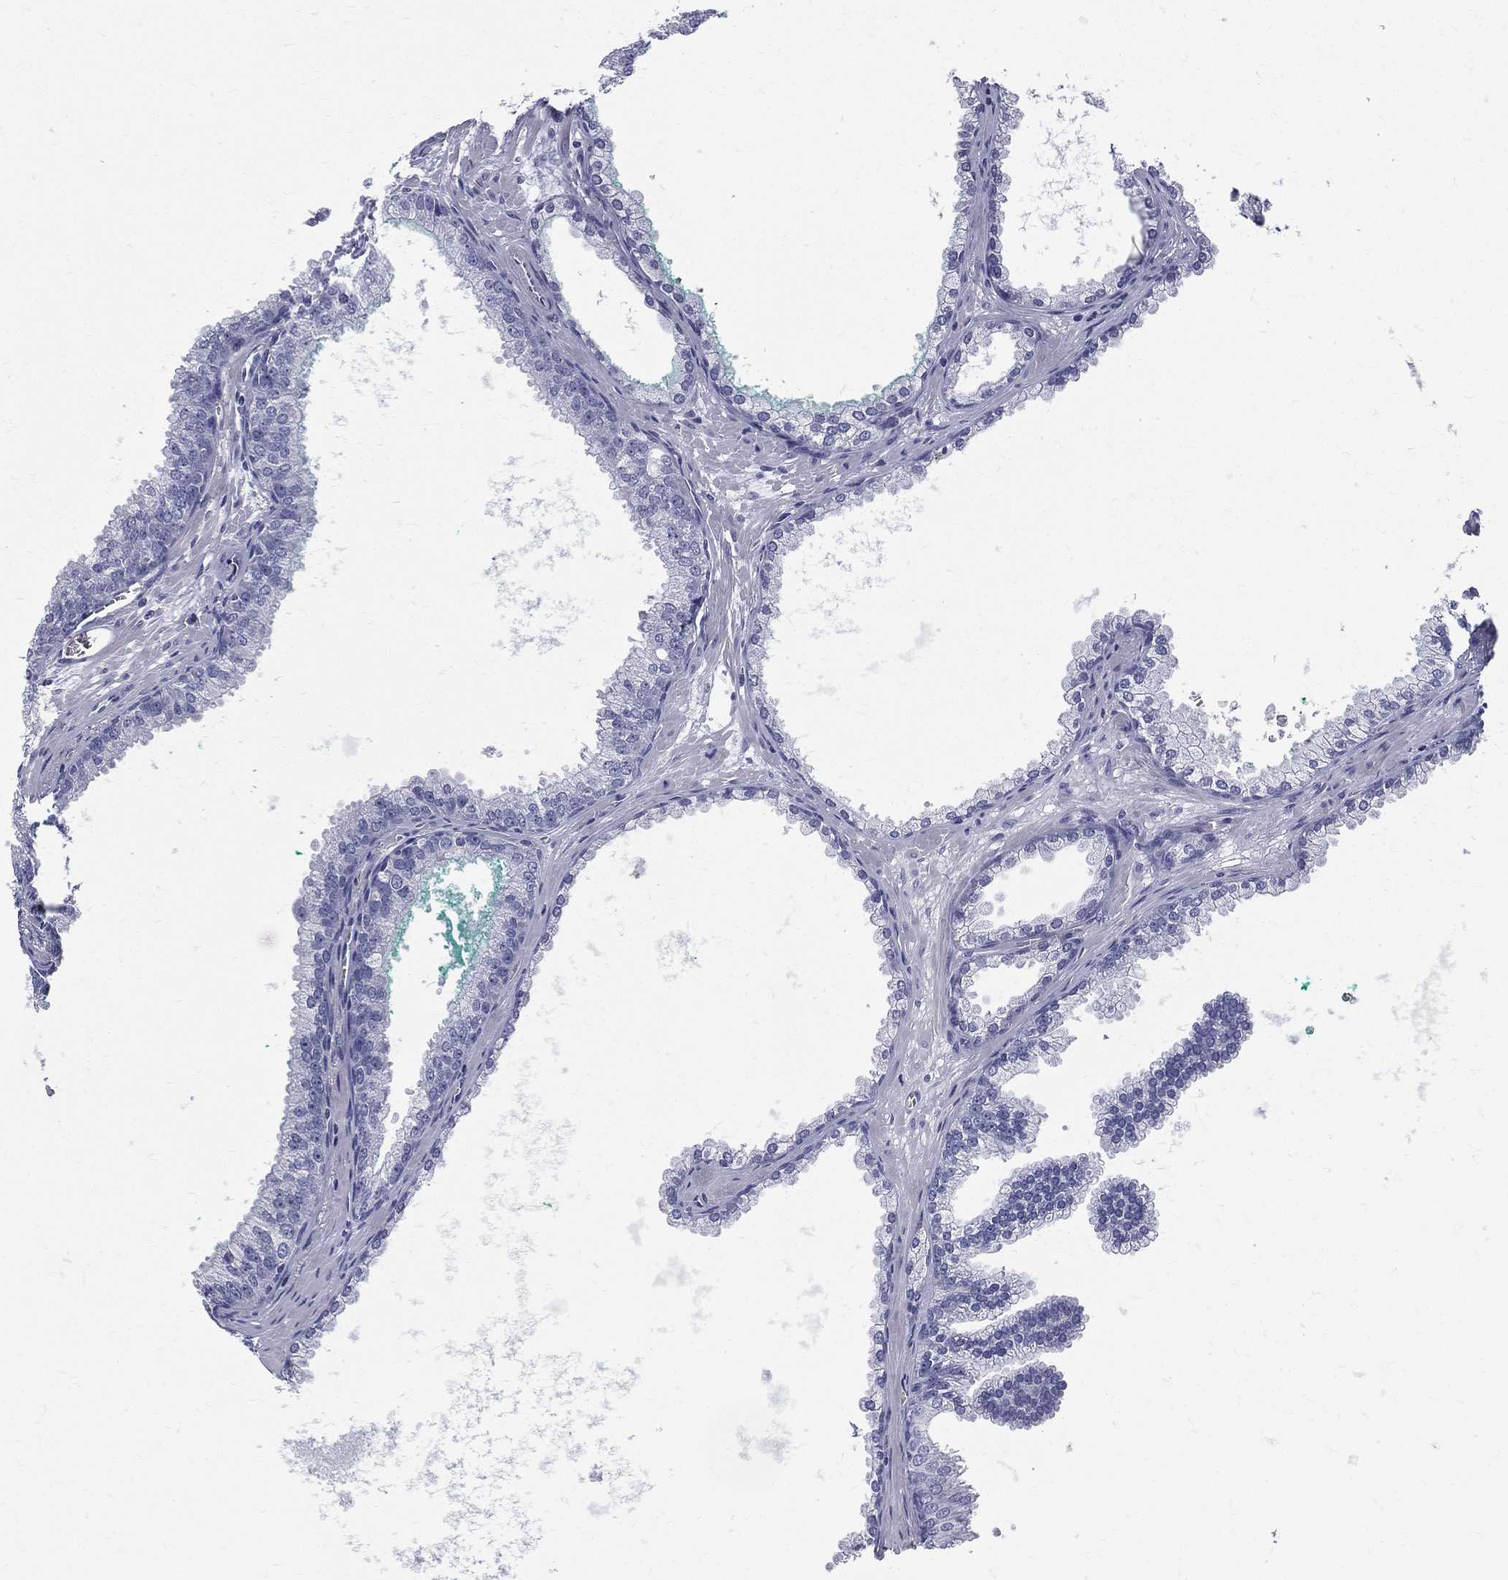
{"staining": {"intensity": "negative", "quantity": "none", "location": "none"}, "tissue": "prostate cancer", "cell_type": "Tumor cells", "image_type": "cancer", "snomed": [{"axis": "morphology", "description": "Adenocarcinoma, NOS"}, {"axis": "topography", "description": "Prostate"}], "caption": "Immunohistochemistry (IHC) micrograph of neoplastic tissue: prostate cancer stained with DAB (3,3'-diaminobenzidine) reveals no significant protein staining in tumor cells.", "gene": "ETNPPL", "patient": {"sex": "male", "age": 67}}